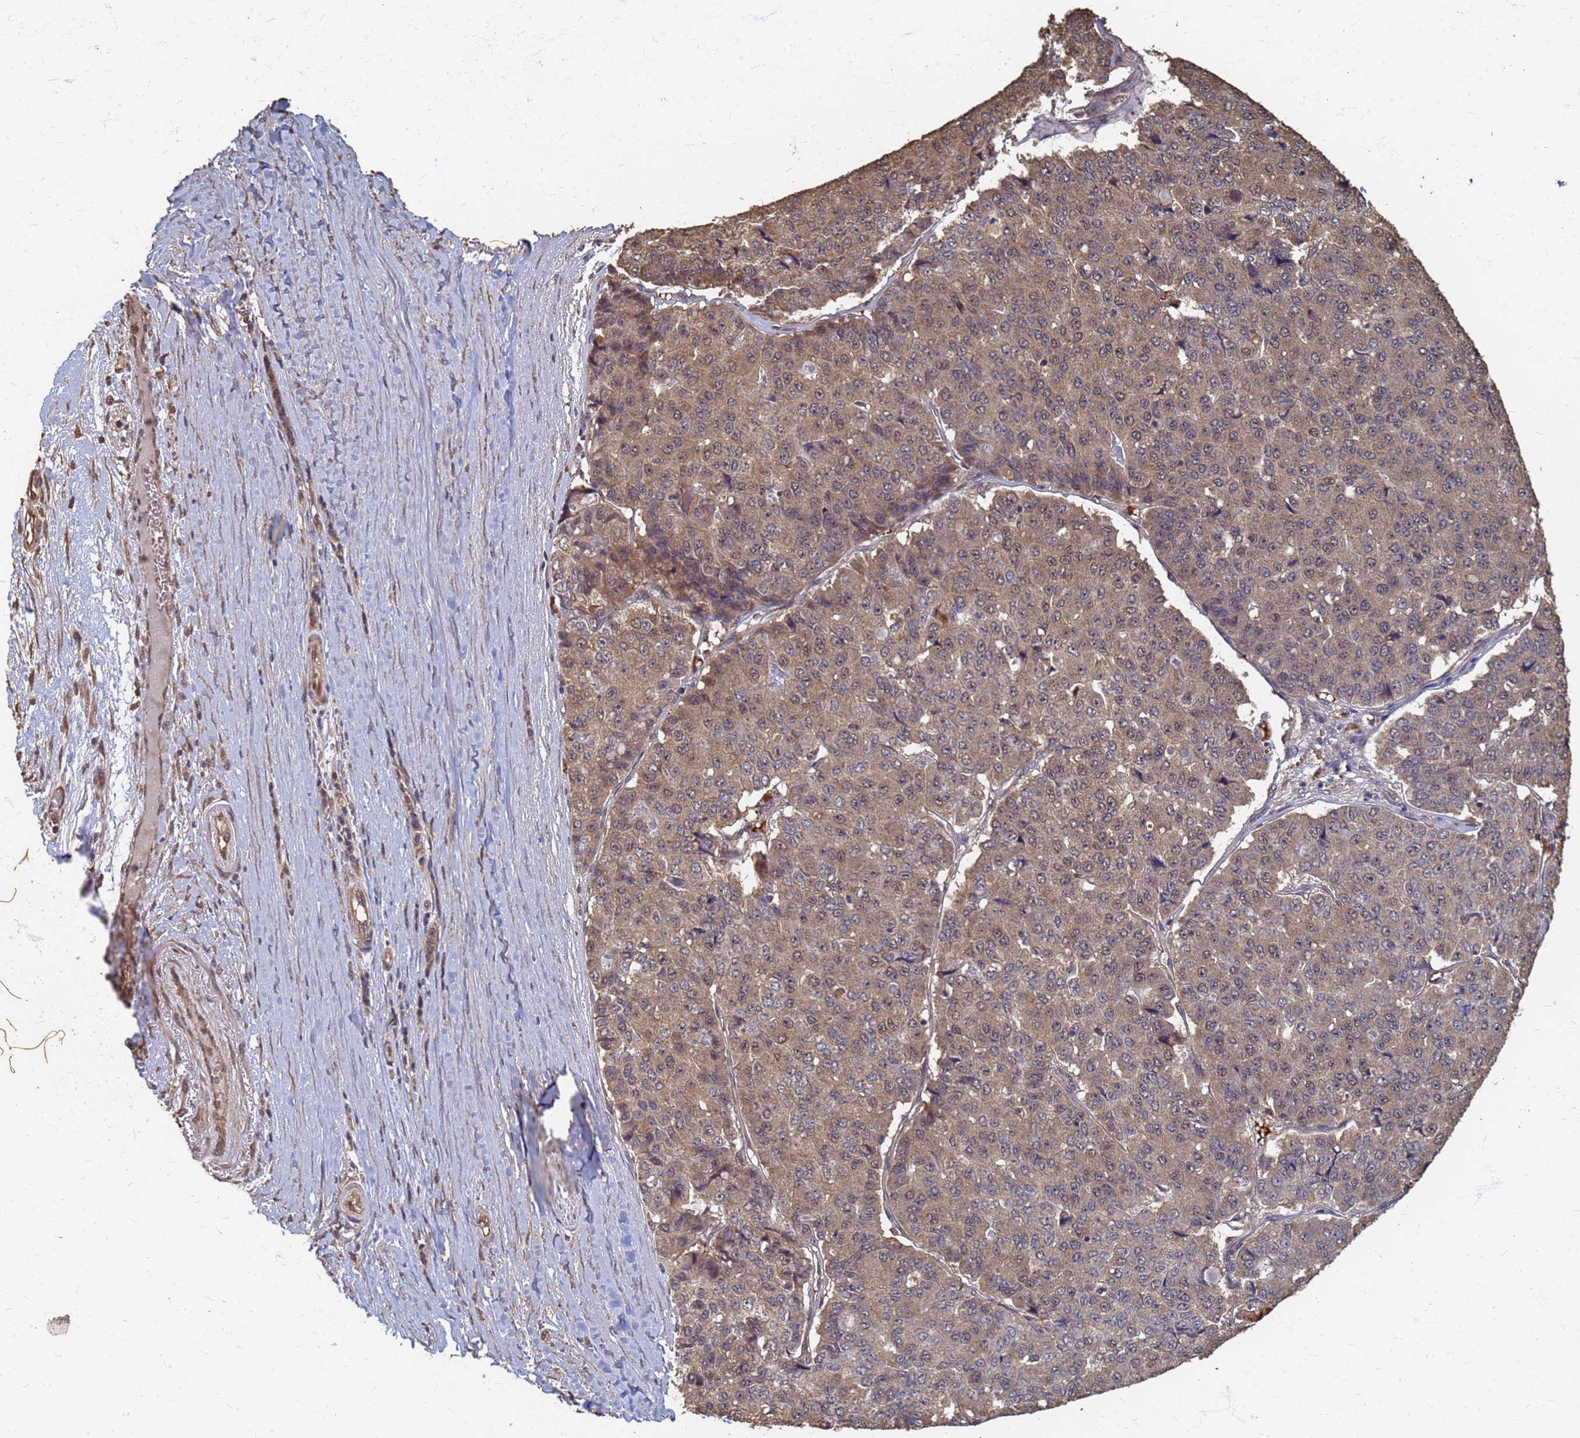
{"staining": {"intensity": "moderate", "quantity": ">75%", "location": "cytoplasmic/membranous"}, "tissue": "pancreatic cancer", "cell_type": "Tumor cells", "image_type": "cancer", "snomed": [{"axis": "morphology", "description": "Adenocarcinoma, NOS"}, {"axis": "topography", "description": "Pancreas"}], "caption": "The immunohistochemical stain highlights moderate cytoplasmic/membranous expression in tumor cells of pancreatic cancer tissue. Using DAB (3,3'-diaminobenzidine) (brown) and hematoxylin (blue) stains, captured at high magnification using brightfield microscopy.", "gene": "DPH5", "patient": {"sex": "male", "age": 50}}